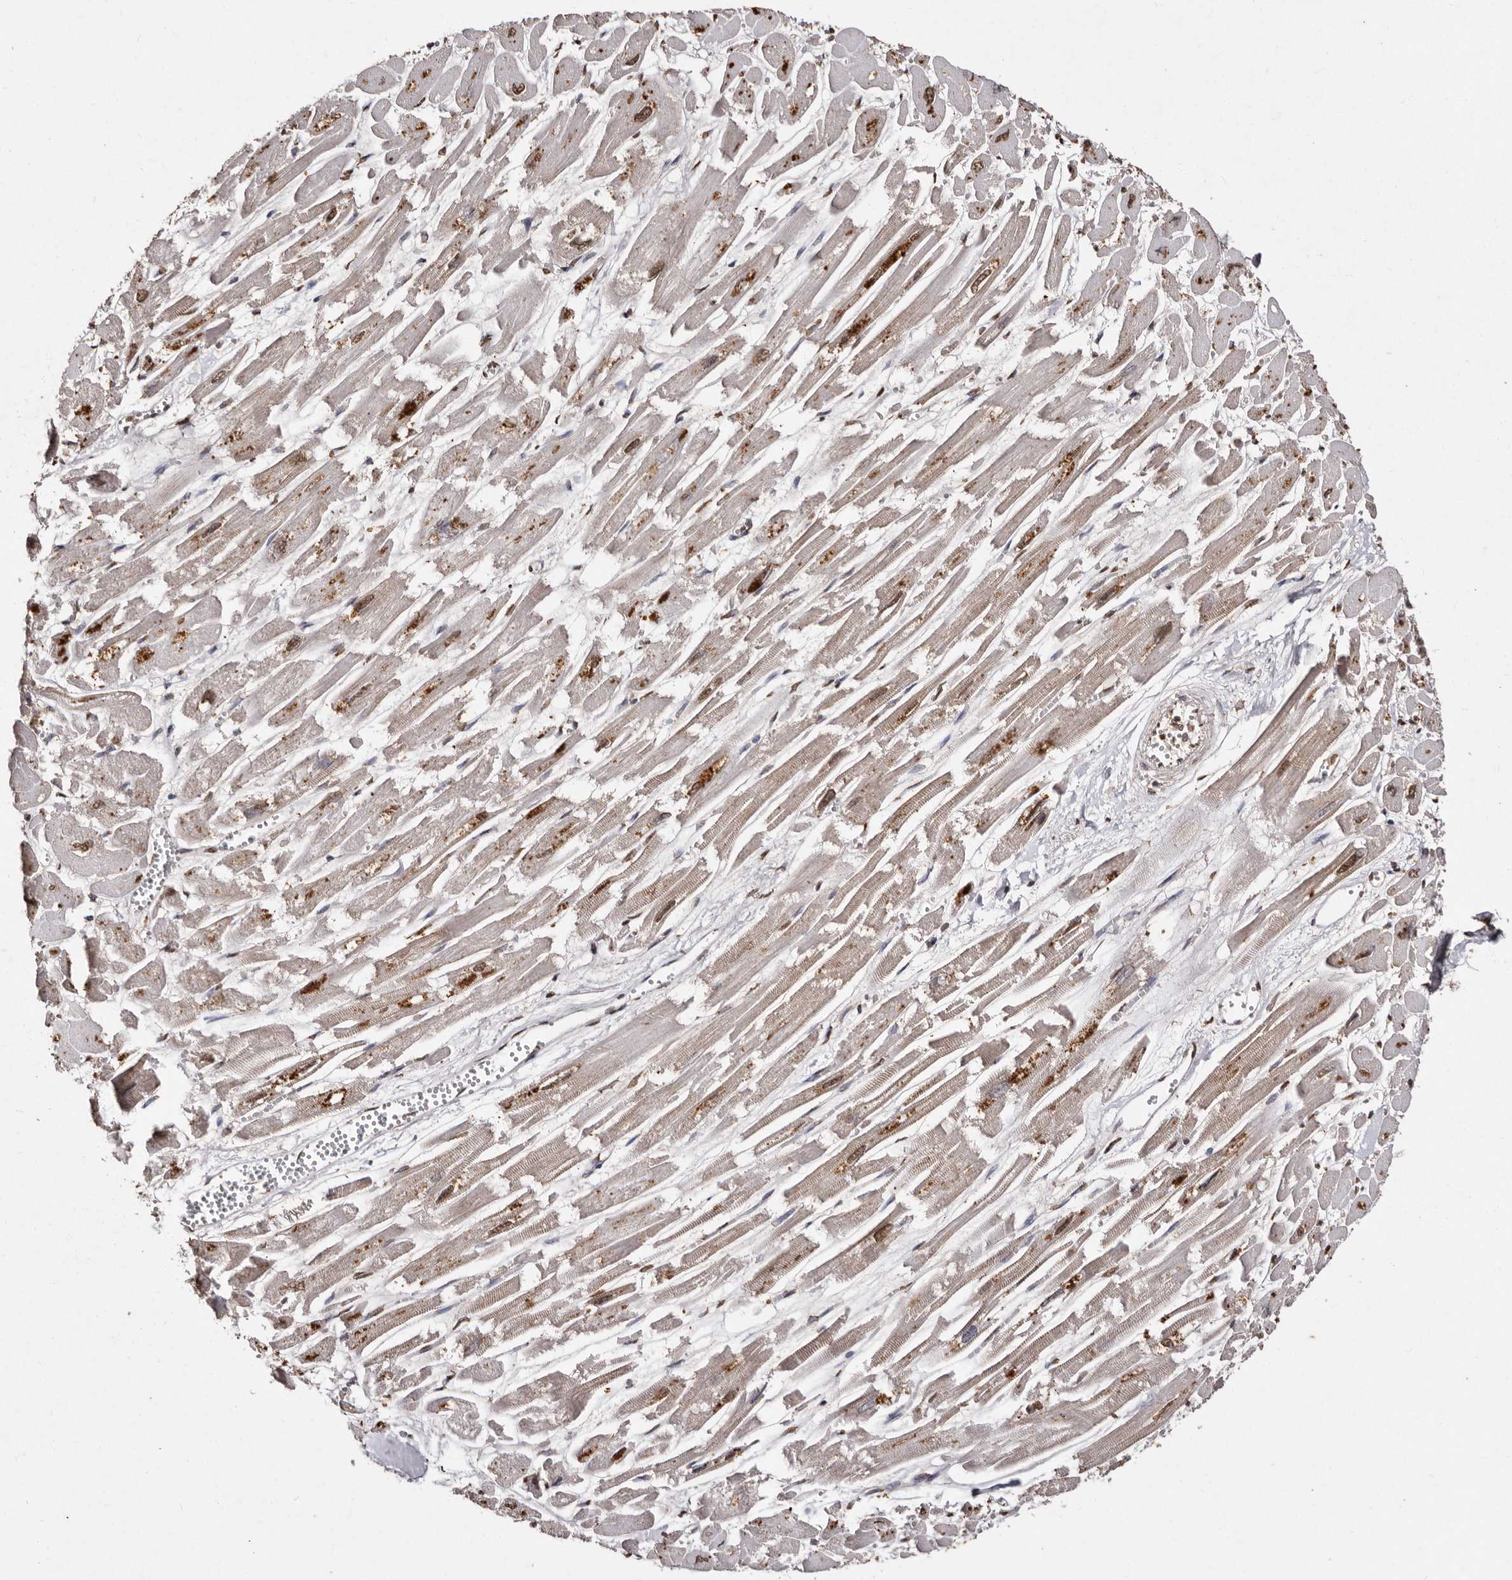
{"staining": {"intensity": "moderate", "quantity": "<25%", "location": "nuclear"}, "tissue": "heart muscle", "cell_type": "Cardiomyocytes", "image_type": "normal", "snomed": [{"axis": "morphology", "description": "Normal tissue, NOS"}, {"axis": "topography", "description": "Heart"}], "caption": "IHC (DAB) staining of benign heart muscle reveals moderate nuclear protein positivity in approximately <25% of cardiomyocytes. (Stains: DAB in brown, nuclei in blue, Microscopy: brightfield microscopy at high magnification).", "gene": "ERBB4", "patient": {"sex": "male", "age": 54}}